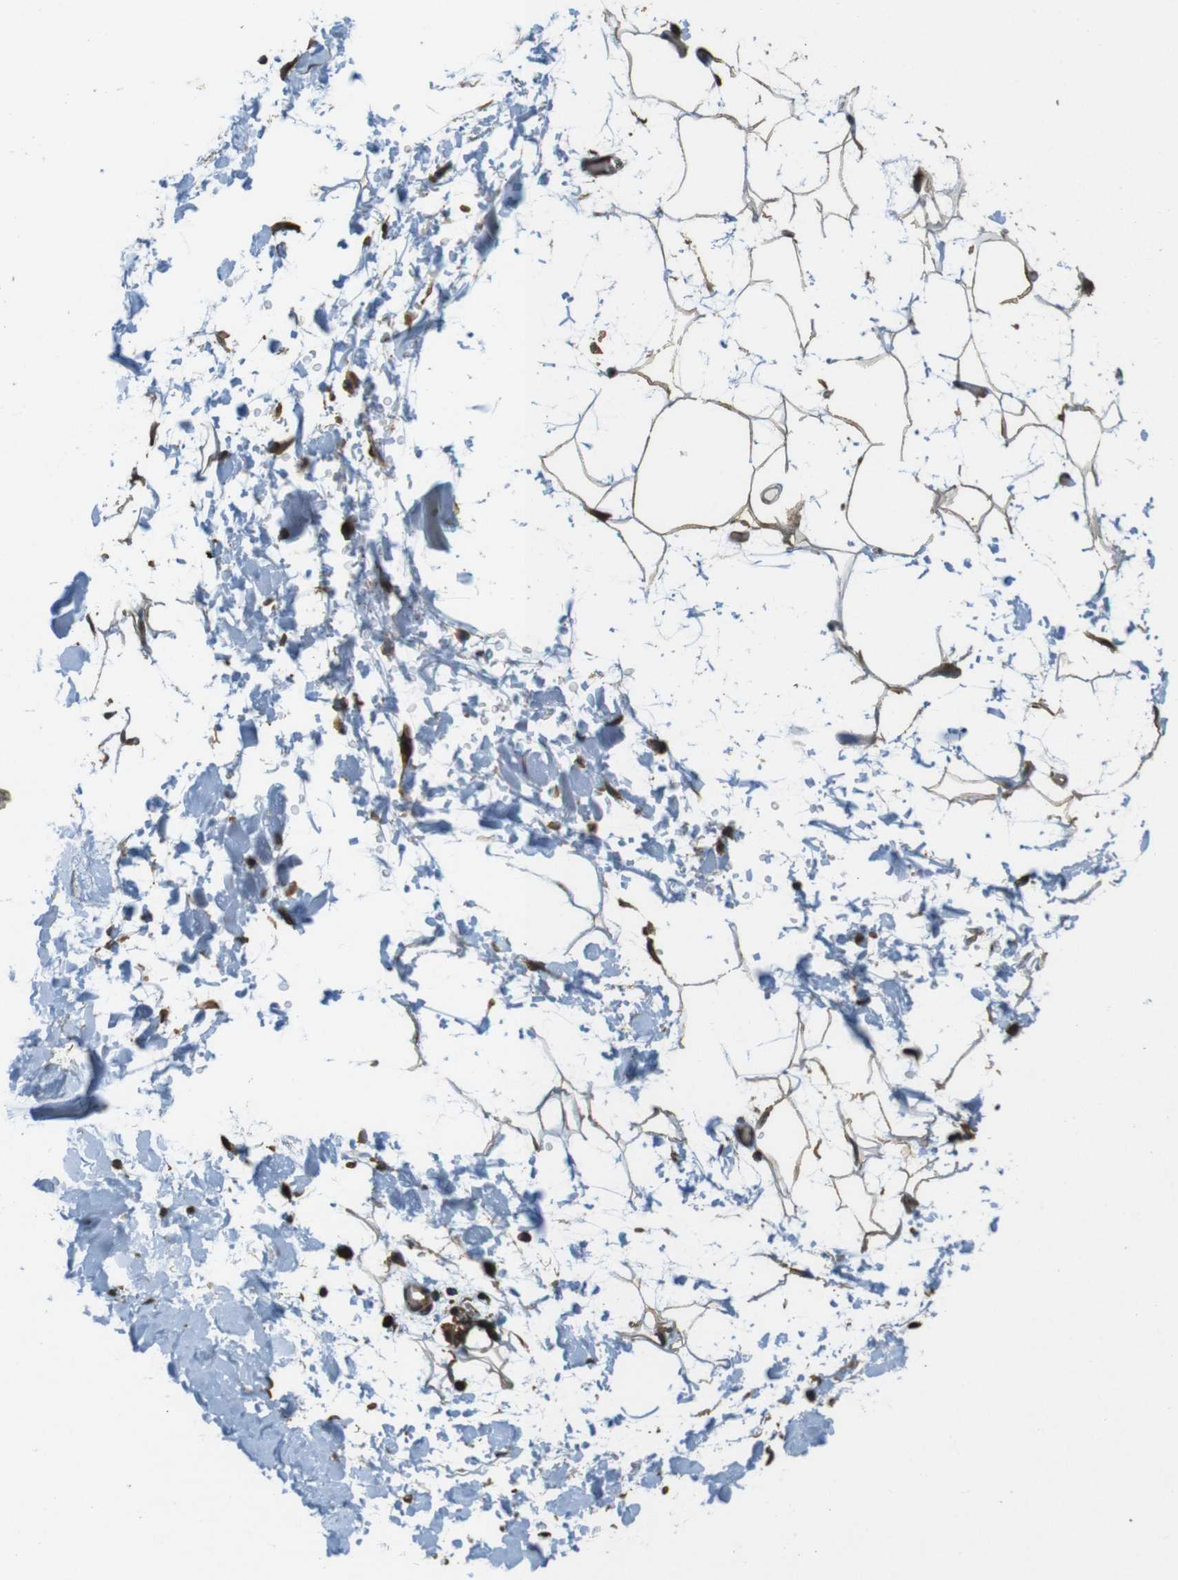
{"staining": {"intensity": "moderate", "quantity": ">75%", "location": "cytoplasmic/membranous"}, "tissue": "adipose tissue", "cell_type": "Adipocytes", "image_type": "normal", "snomed": [{"axis": "morphology", "description": "Normal tissue, NOS"}, {"axis": "topography", "description": "Soft tissue"}], "caption": "Immunohistochemical staining of unremarkable adipose tissue reveals moderate cytoplasmic/membranous protein positivity in approximately >75% of adipocytes.", "gene": "BNIP3", "patient": {"sex": "male", "age": 72}}